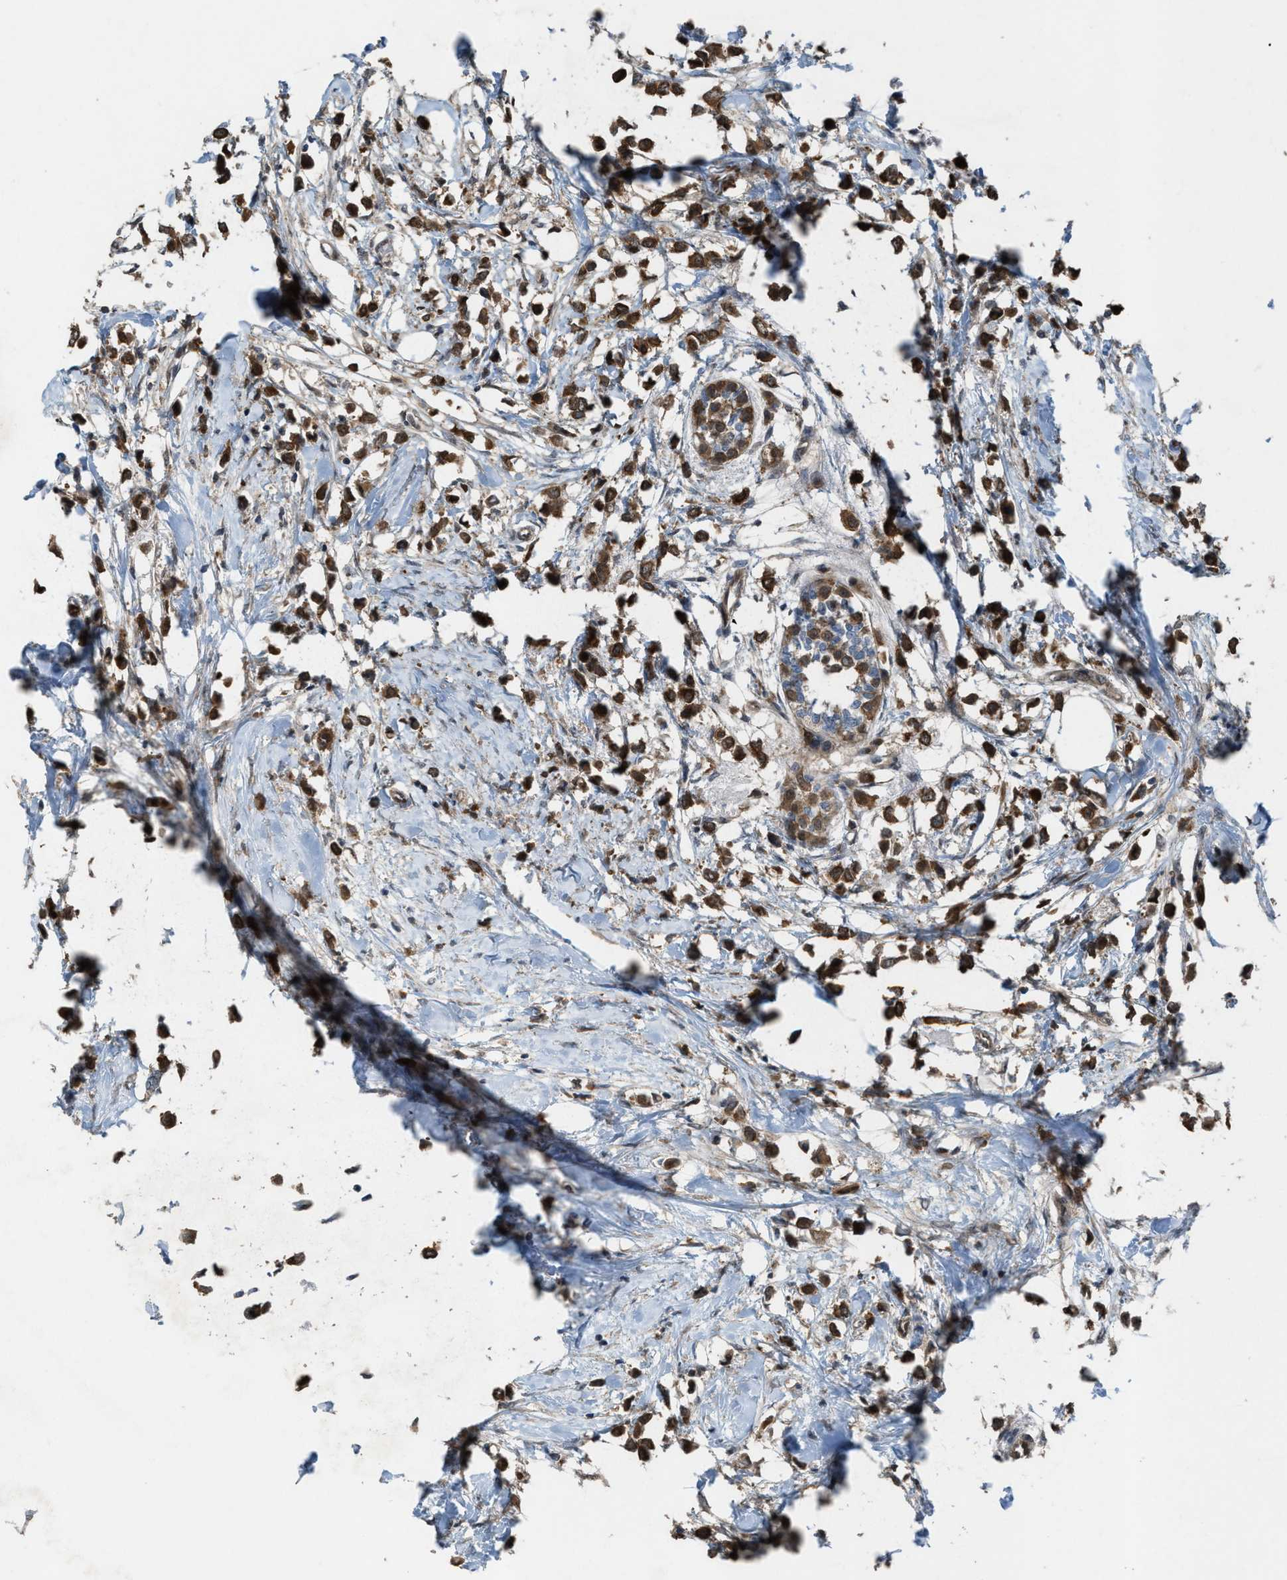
{"staining": {"intensity": "moderate", "quantity": ">75%", "location": "cytoplasmic/membranous"}, "tissue": "breast cancer", "cell_type": "Tumor cells", "image_type": "cancer", "snomed": [{"axis": "morphology", "description": "Lobular carcinoma"}, {"axis": "topography", "description": "Breast"}], "caption": "Breast lobular carcinoma stained for a protein shows moderate cytoplasmic/membranous positivity in tumor cells.", "gene": "PLAA", "patient": {"sex": "female", "age": 51}}